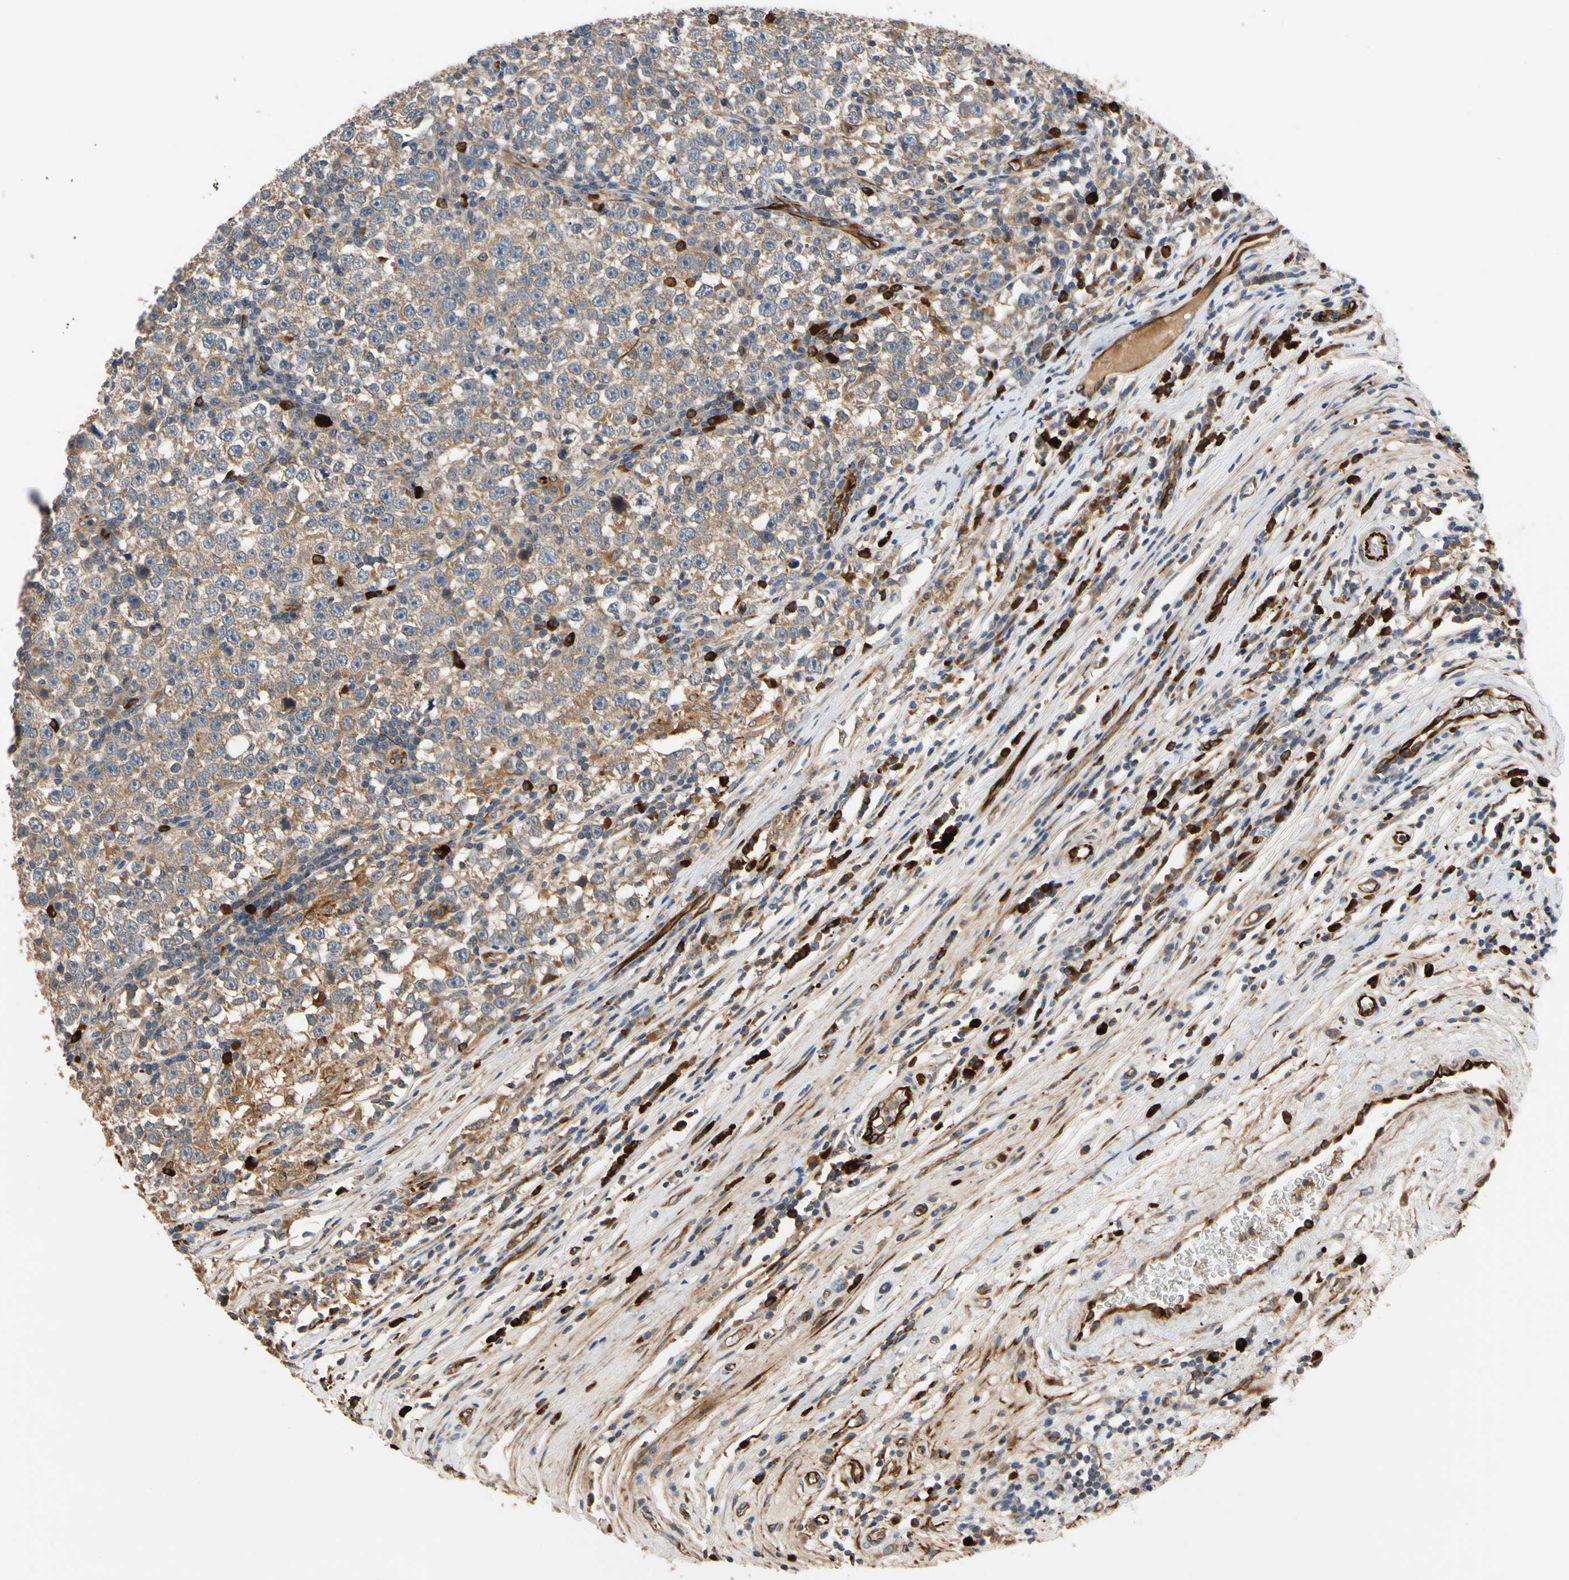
{"staining": {"intensity": "moderate", "quantity": ">75%", "location": "cytoplasmic/membranous"}, "tissue": "testis cancer", "cell_type": "Tumor cells", "image_type": "cancer", "snomed": [{"axis": "morphology", "description": "Seminoma, NOS"}, {"axis": "topography", "description": "Testis"}], "caption": "Immunohistochemical staining of testis cancer demonstrates medium levels of moderate cytoplasmic/membranous protein staining in approximately >75% of tumor cells.", "gene": "FGD6", "patient": {"sex": "male", "age": 43}}